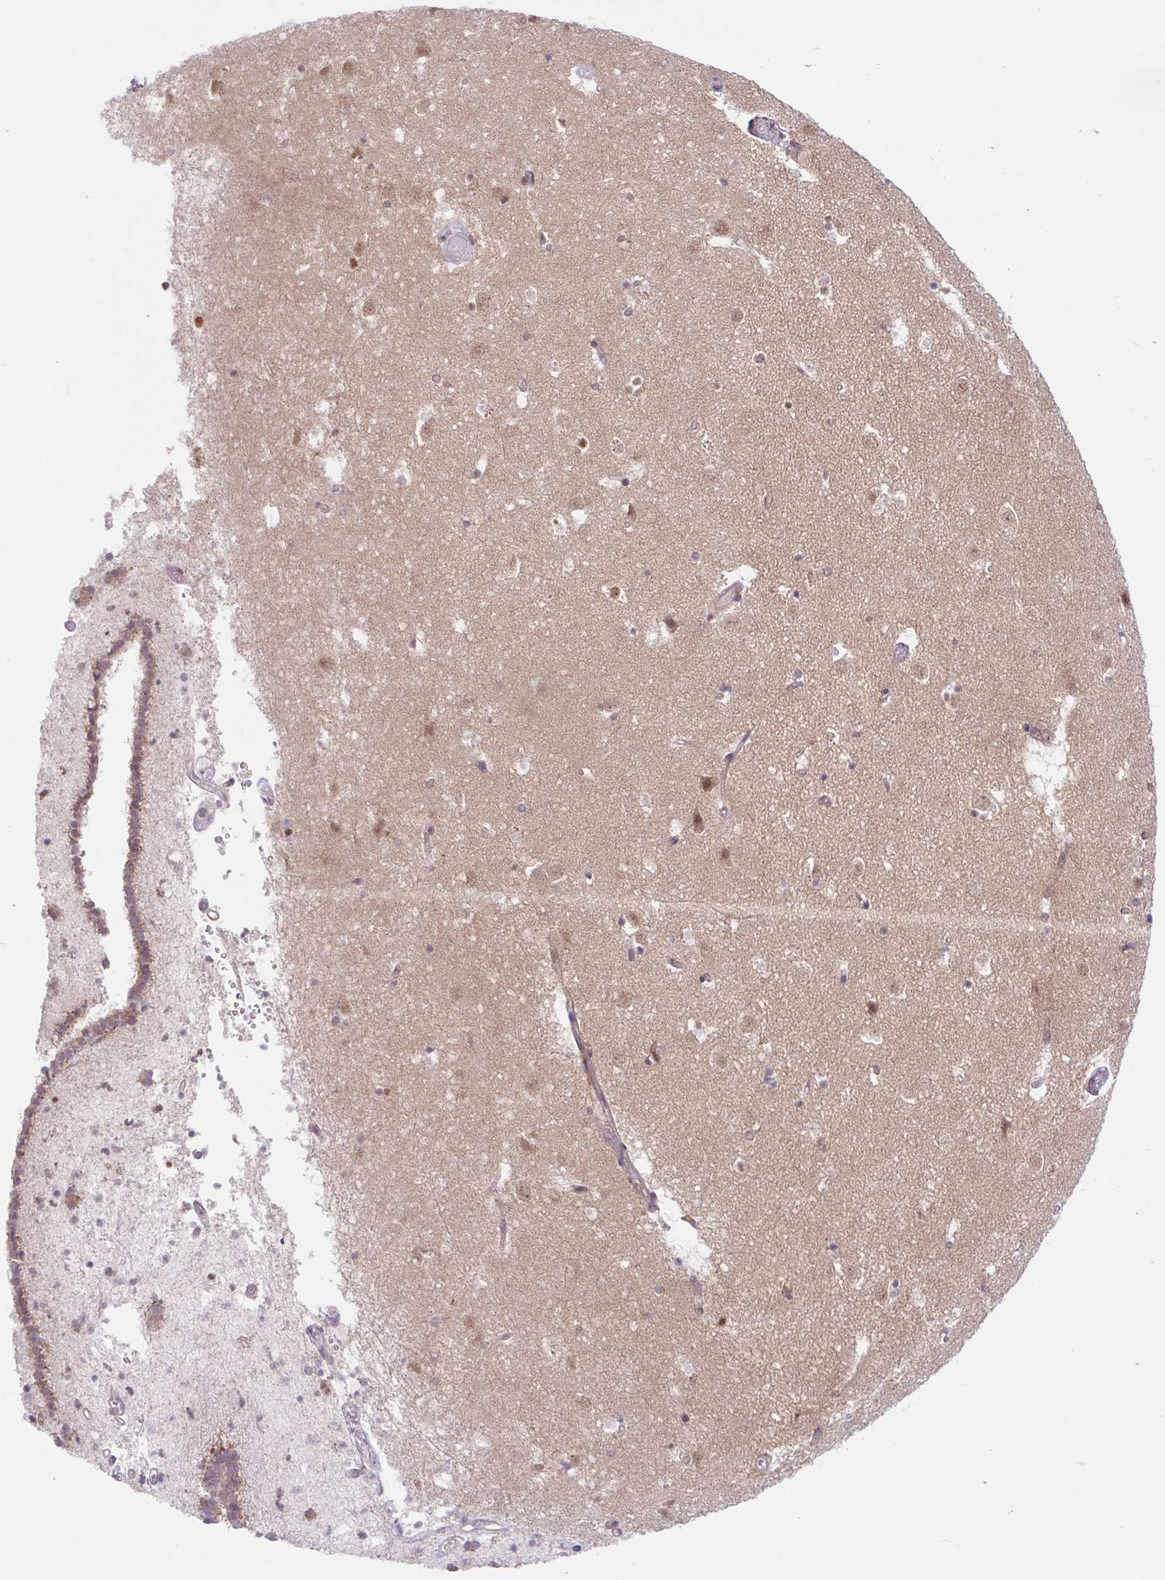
{"staining": {"intensity": "moderate", "quantity": "25%-75%", "location": "cytoplasmic/membranous"}, "tissue": "caudate", "cell_type": "Glial cells", "image_type": "normal", "snomed": [{"axis": "morphology", "description": "Normal tissue, NOS"}, {"axis": "topography", "description": "Lateral ventricle wall"}], "caption": "Caudate stained with a brown dye exhibits moderate cytoplasmic/membranous positive expression in about 25%-75% of glial cells.", "gene": "RALBP1", "patient": {"sex": "male", "age": 37}}